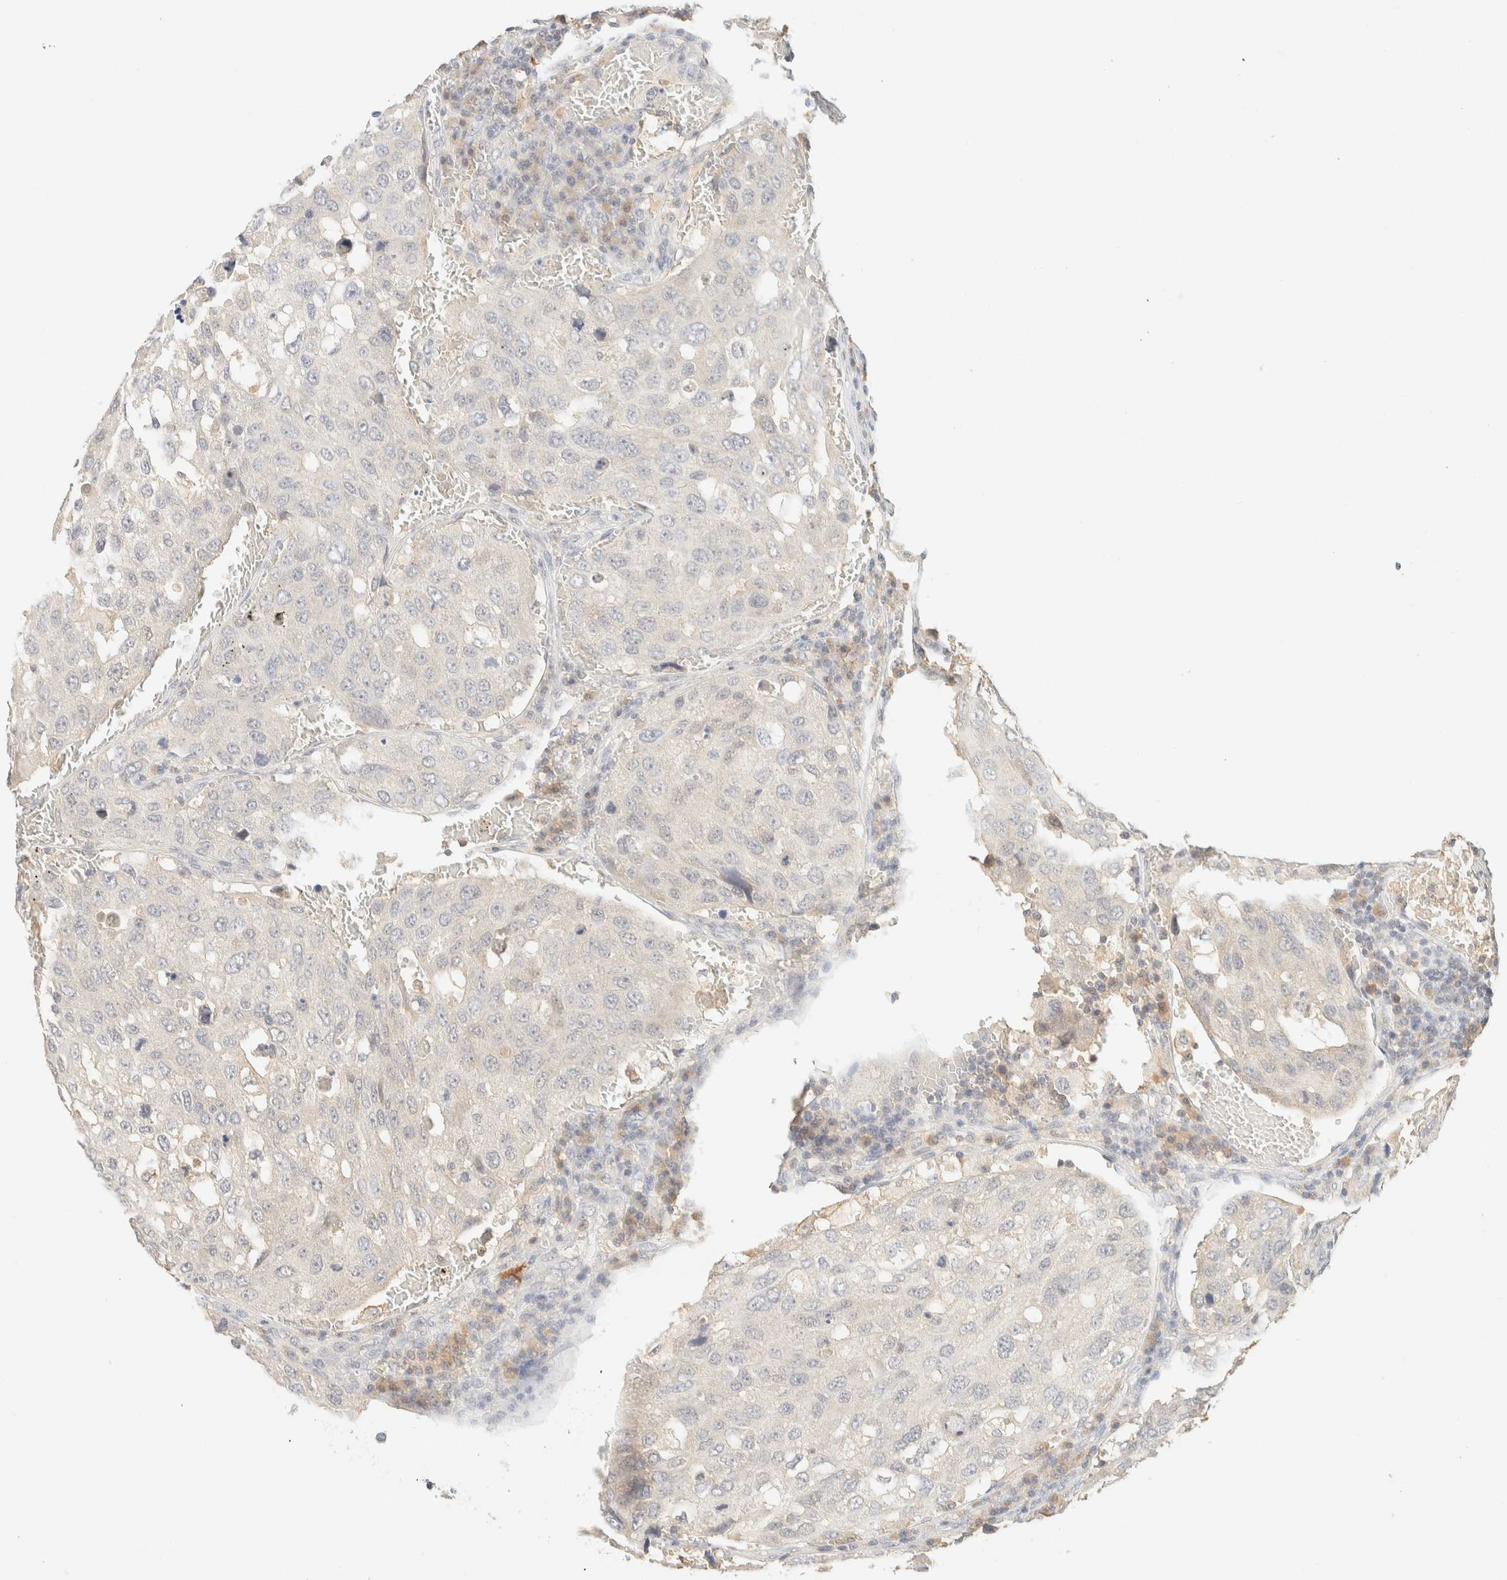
{"staining": {"intensity": "negative", "quantity": "none", "location": "none"}, "tissue": "urothelial cancer", "cell_type": "Tumor cells", "image_type": "cancer", "snomed": [{"axis": "morphology", "description": "Urothelial carcinoma, High grade"}, {"axis": "topography", "description": "Lymph node"}, {"axis": "topography", "description": "Urinary bladder"}], "caption": "This is a micrograph of immunohistochemistry staining of urothelial cancer, which shows no expression in tumor cells.", "gene": "TIMD4", "patient": {"sex": "male", "age": 51}}